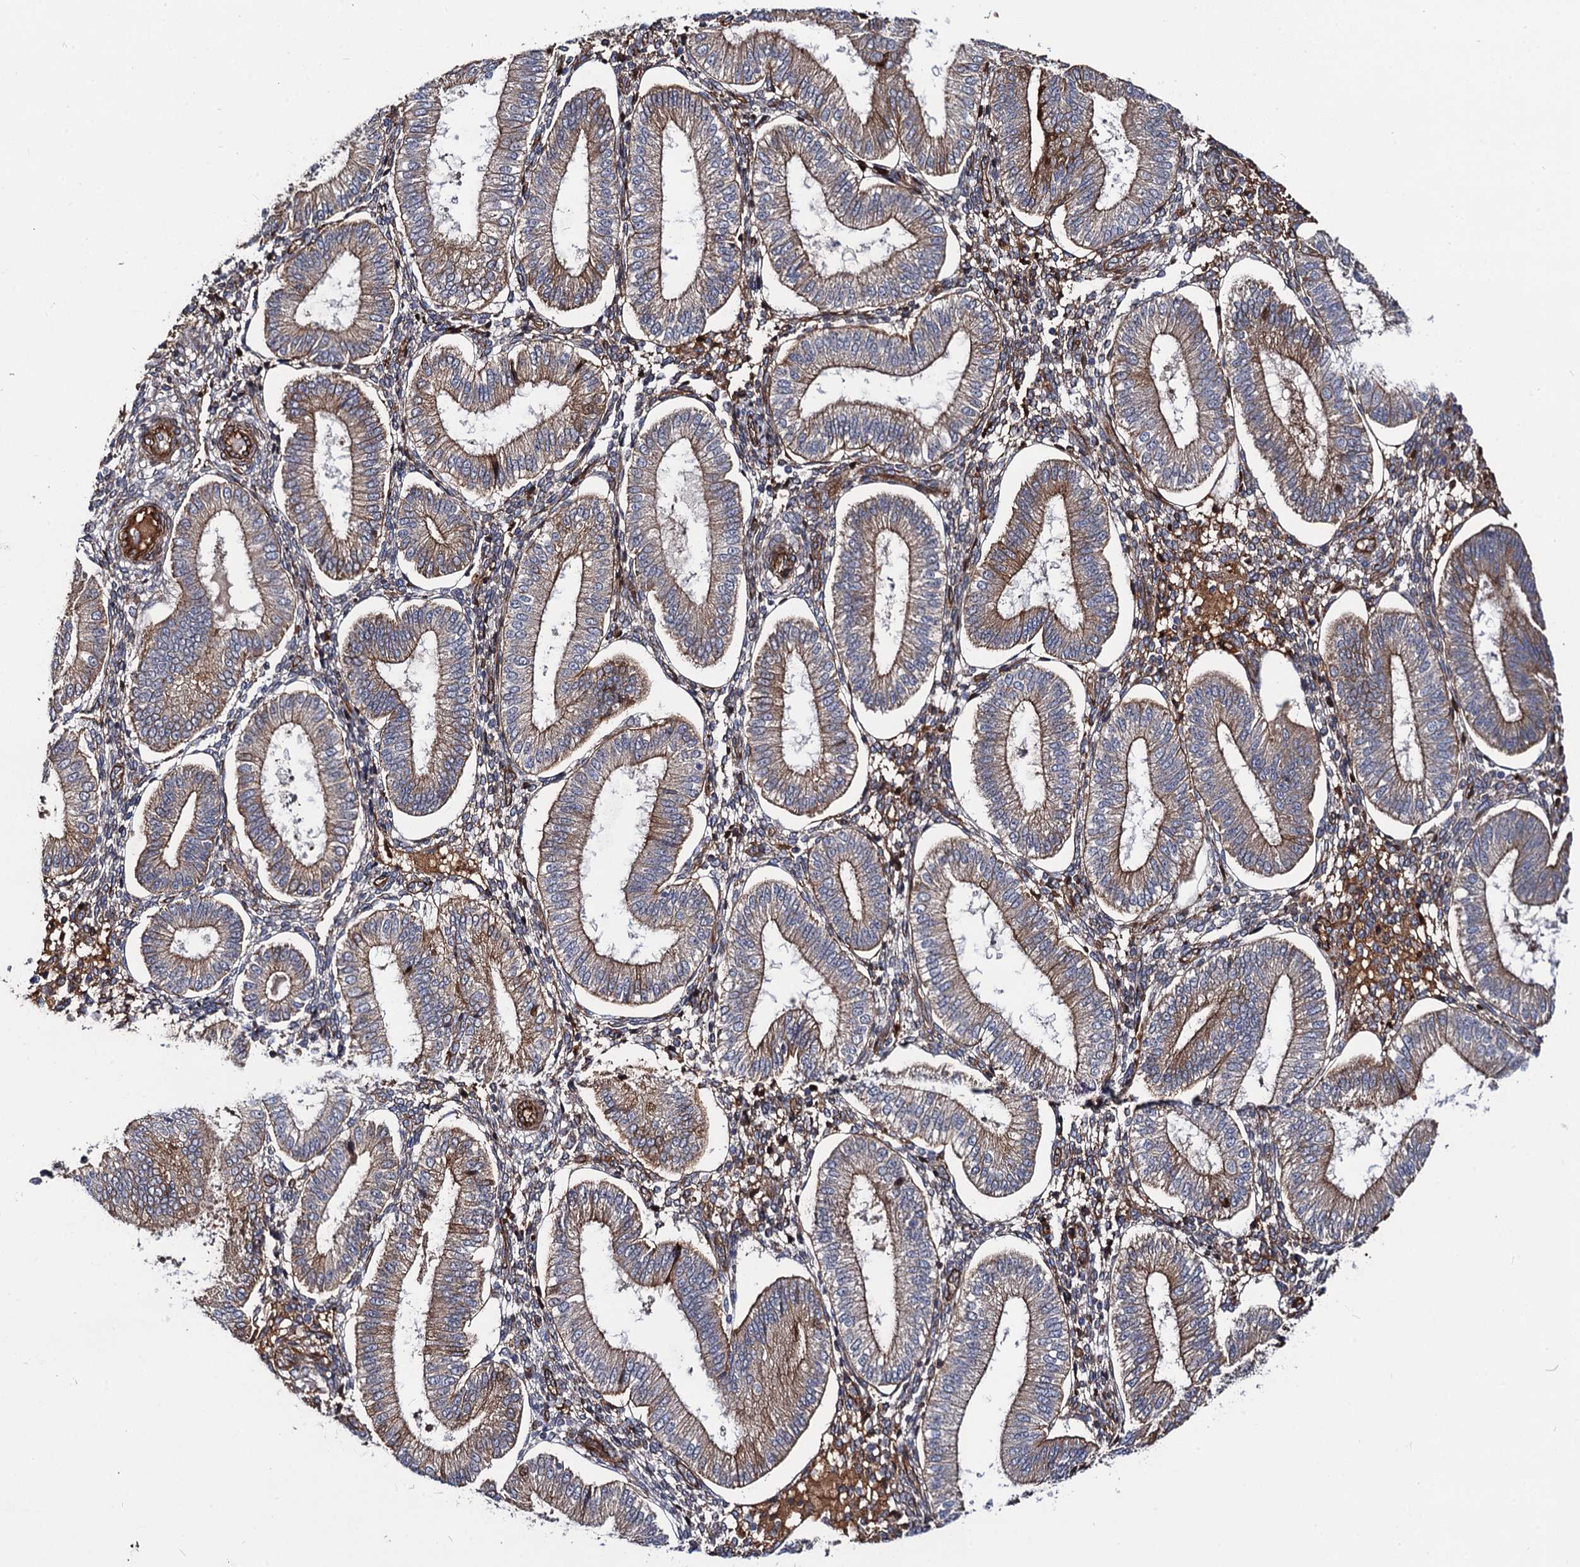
{"staining": {"intensity": "moderate", "quantity": "<25%", "location": "cytoplasmic/membranous"}, "tissue": "endometrium", "cell_type": "Cells in endometrial stroma", "image_type": "normal", "snomed": [{"axis": "morphology", "description": "Normal tissue, NOS"}, {"axis": "topography", "description": "Endometrium"}], "caption": "High-power microscopy captured an immunohistochemistry photomicrograph of normal endometrium, revealing moderate cytoplasmic/membranous positivity in approximately <25% of cells in endometrial stroma.", "gene": "CIP2A", "patient": {"sex": "female", "age": 39}}